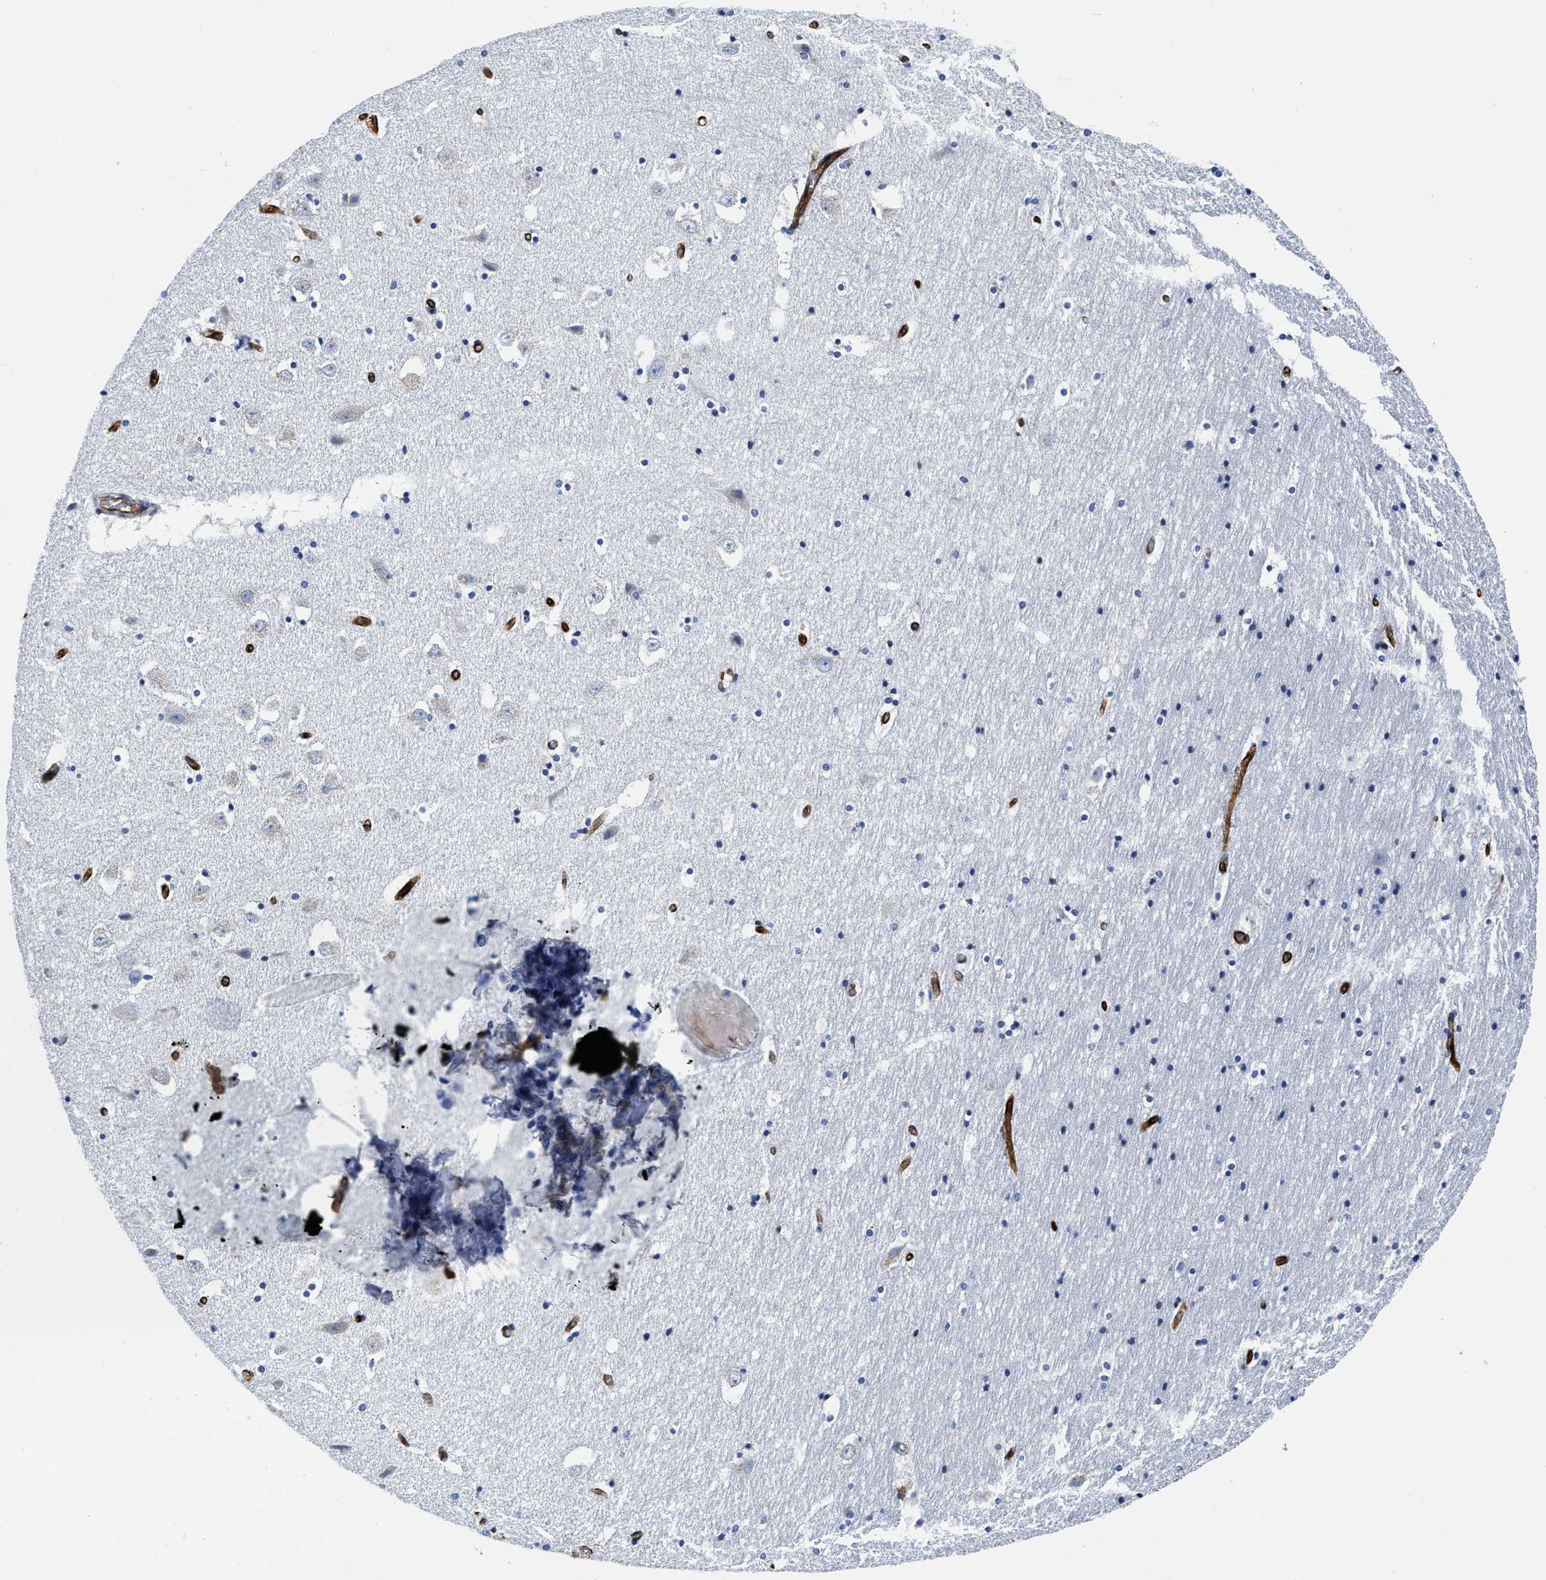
{"staining": {"intensity": "negative", "quantity": "none", "location": "none"}, "tissue": "hippocampus", "cell_type": "Glial cells", "image_type": "normal", "snomed": [{"axis": "morphology", "description": "Normal tissue, NOS"}, {"axis": "topography", "description": "Hippocampus"}], "caption": "The photomicrograph exhibits no significant expression in glial cells of hippocampus. (DAB IHC visualized using brightfield microscopy, high magnification).", "gene": "TVP23B", "patient": {"sex": "male", "age": 45}}